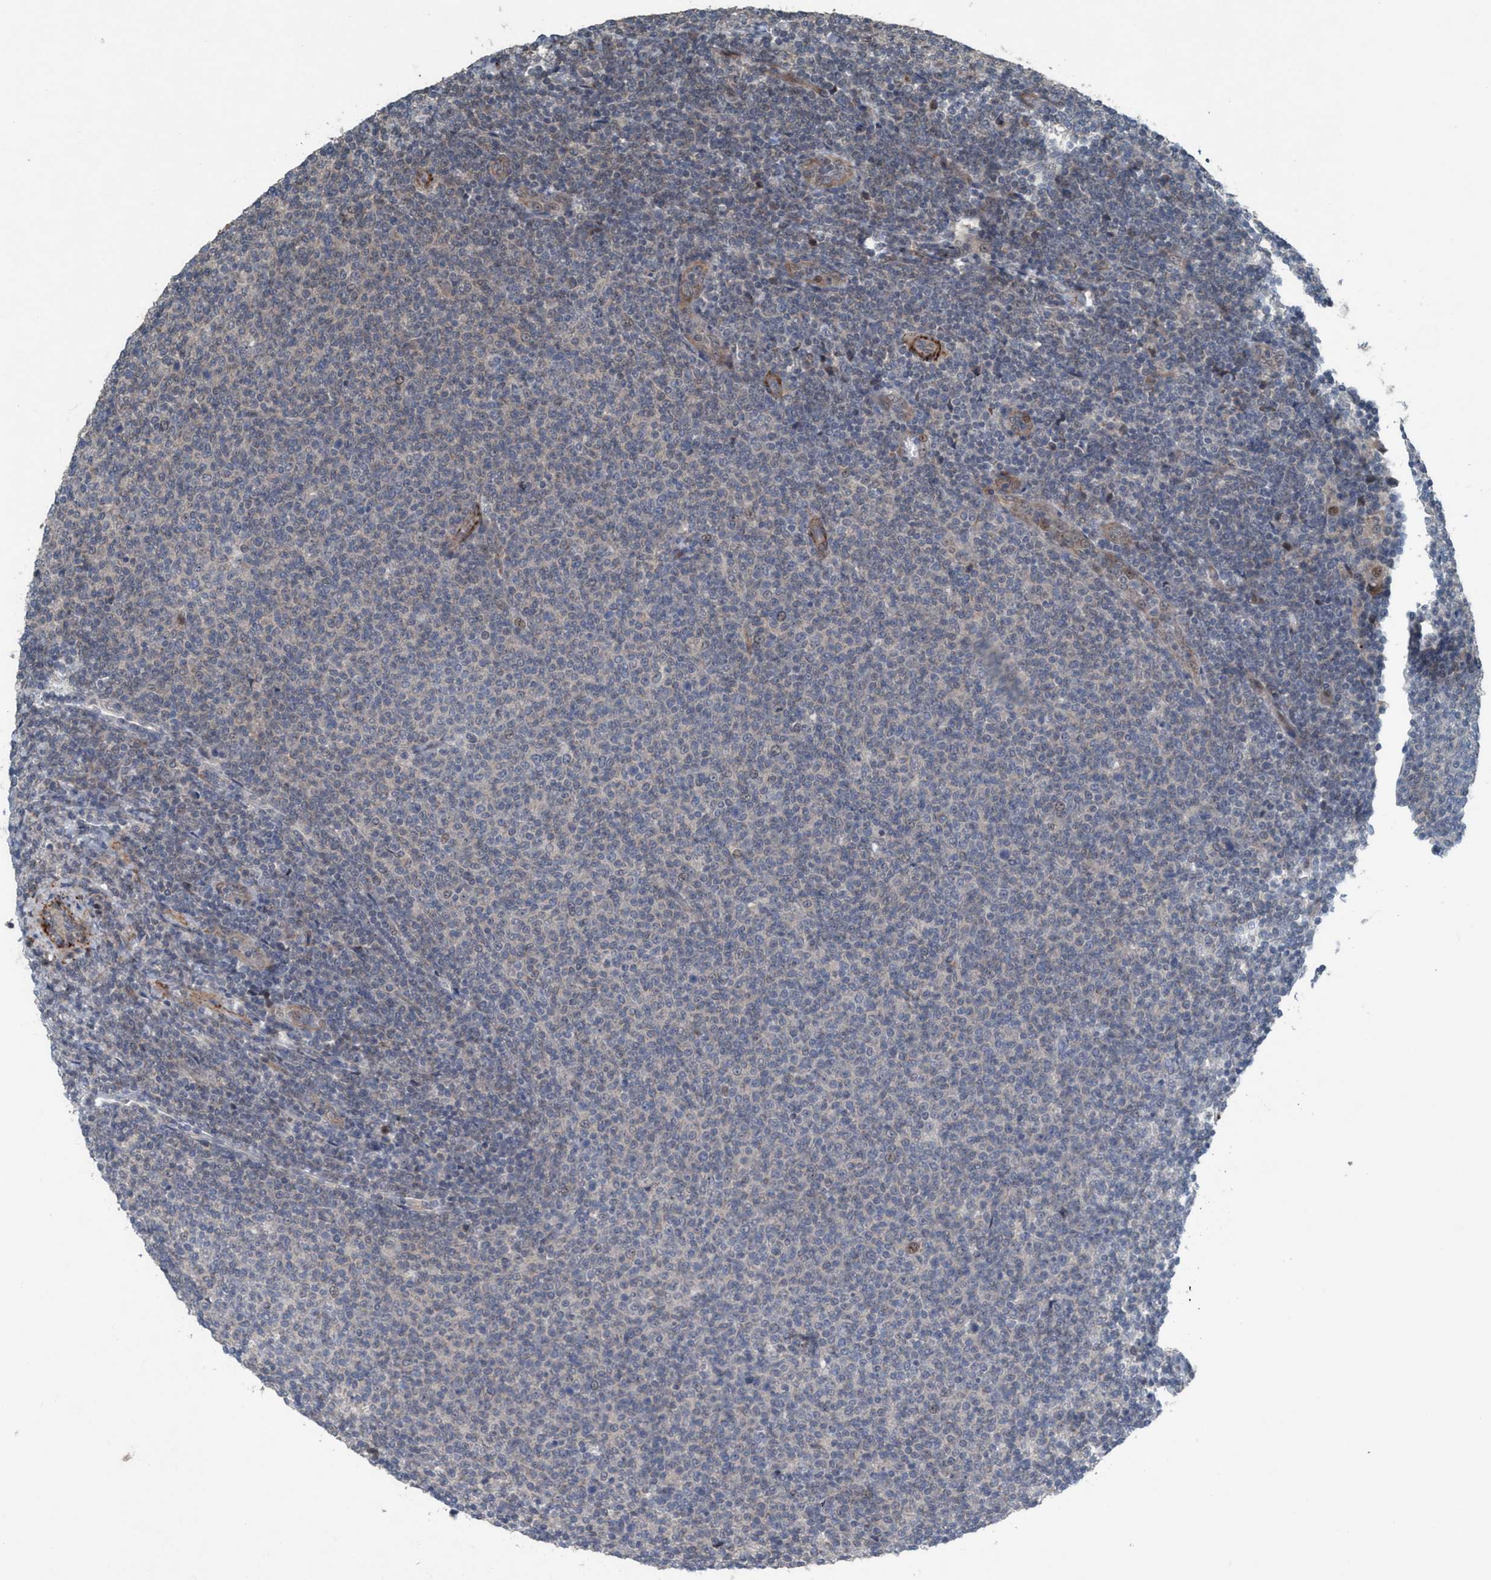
{"staining": {"intensity": "negative", "quantity": "none", "location": "none"}, "tissue": "lymphoma", "cell_type": "Tumor cells", "image_type": "cancer", "snomed": [{"axis": "morphology", "description": "Malignant lymphoma, non-Hodgkin's type, Low grade"}, {"axis": "topography", "description": "Lymph node"}], "caption": "A histopathology image of human low-grade malignant lymphoma, non-Hodgkin's type is negative for staining in tumor cells. (DAB immunohistochemistry (IHC), high magnification).", "gene": "NISCH", "patient": {"sex": "male", "age": 66}}